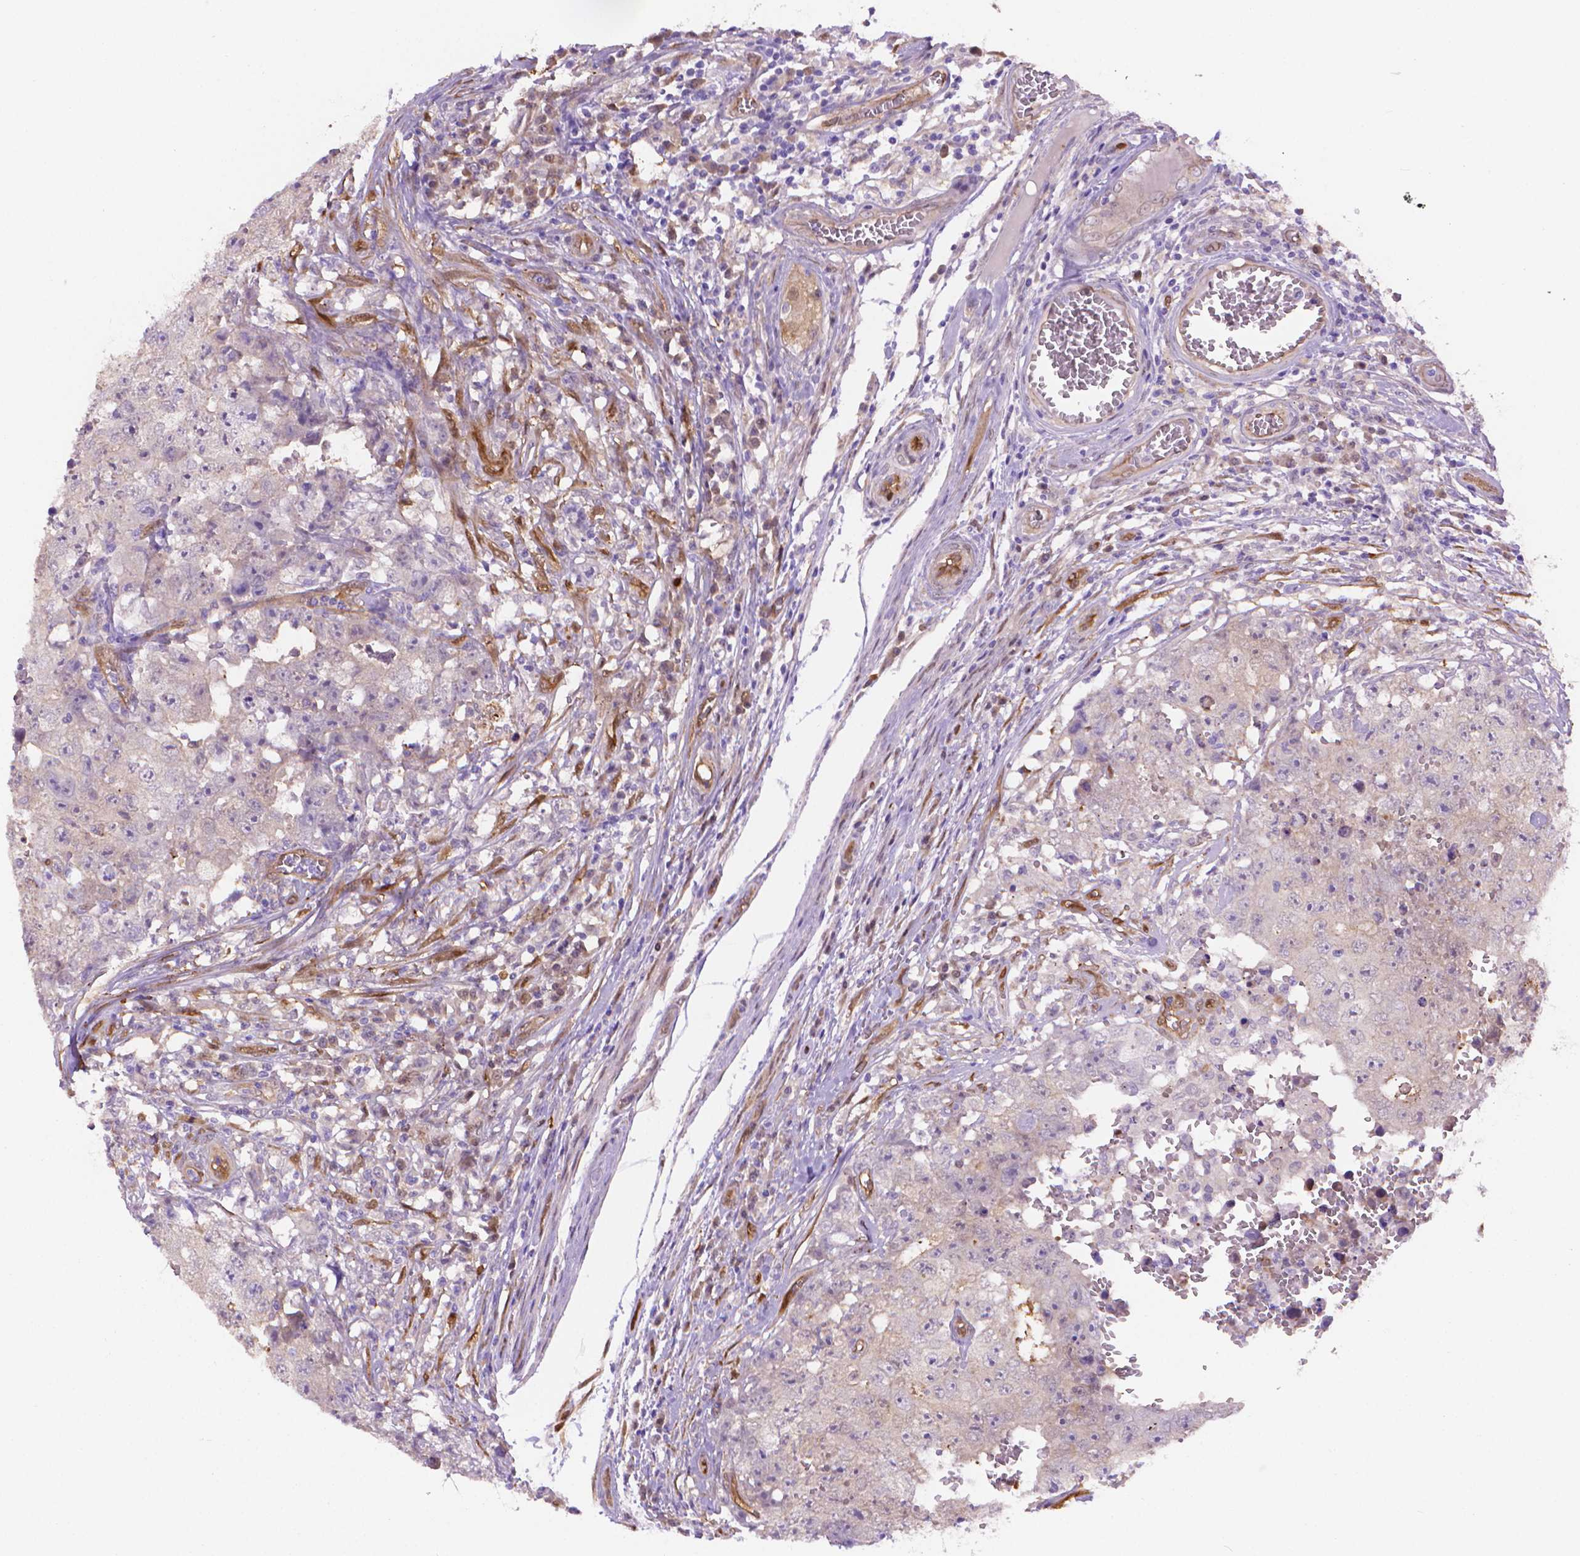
{"staining": {"intensity": "negative", "quantity": "none", "location": "none"}, "tissue": "testis cancer", "cell_type": "Tumor cells", "image_type": "cancer", "snomed": [{"axis": "morphology", "description": "Carcinoma, Embryonal, NOS"}, {"axis": "topography", "description": "Testis"}], "caption": "Immunohistochemical staining of testis embryonal carcinoma reveals no significant positivity in tumor cells.", "gene": "CLIC4", "patient": {"sex": "male", "age": 36}}